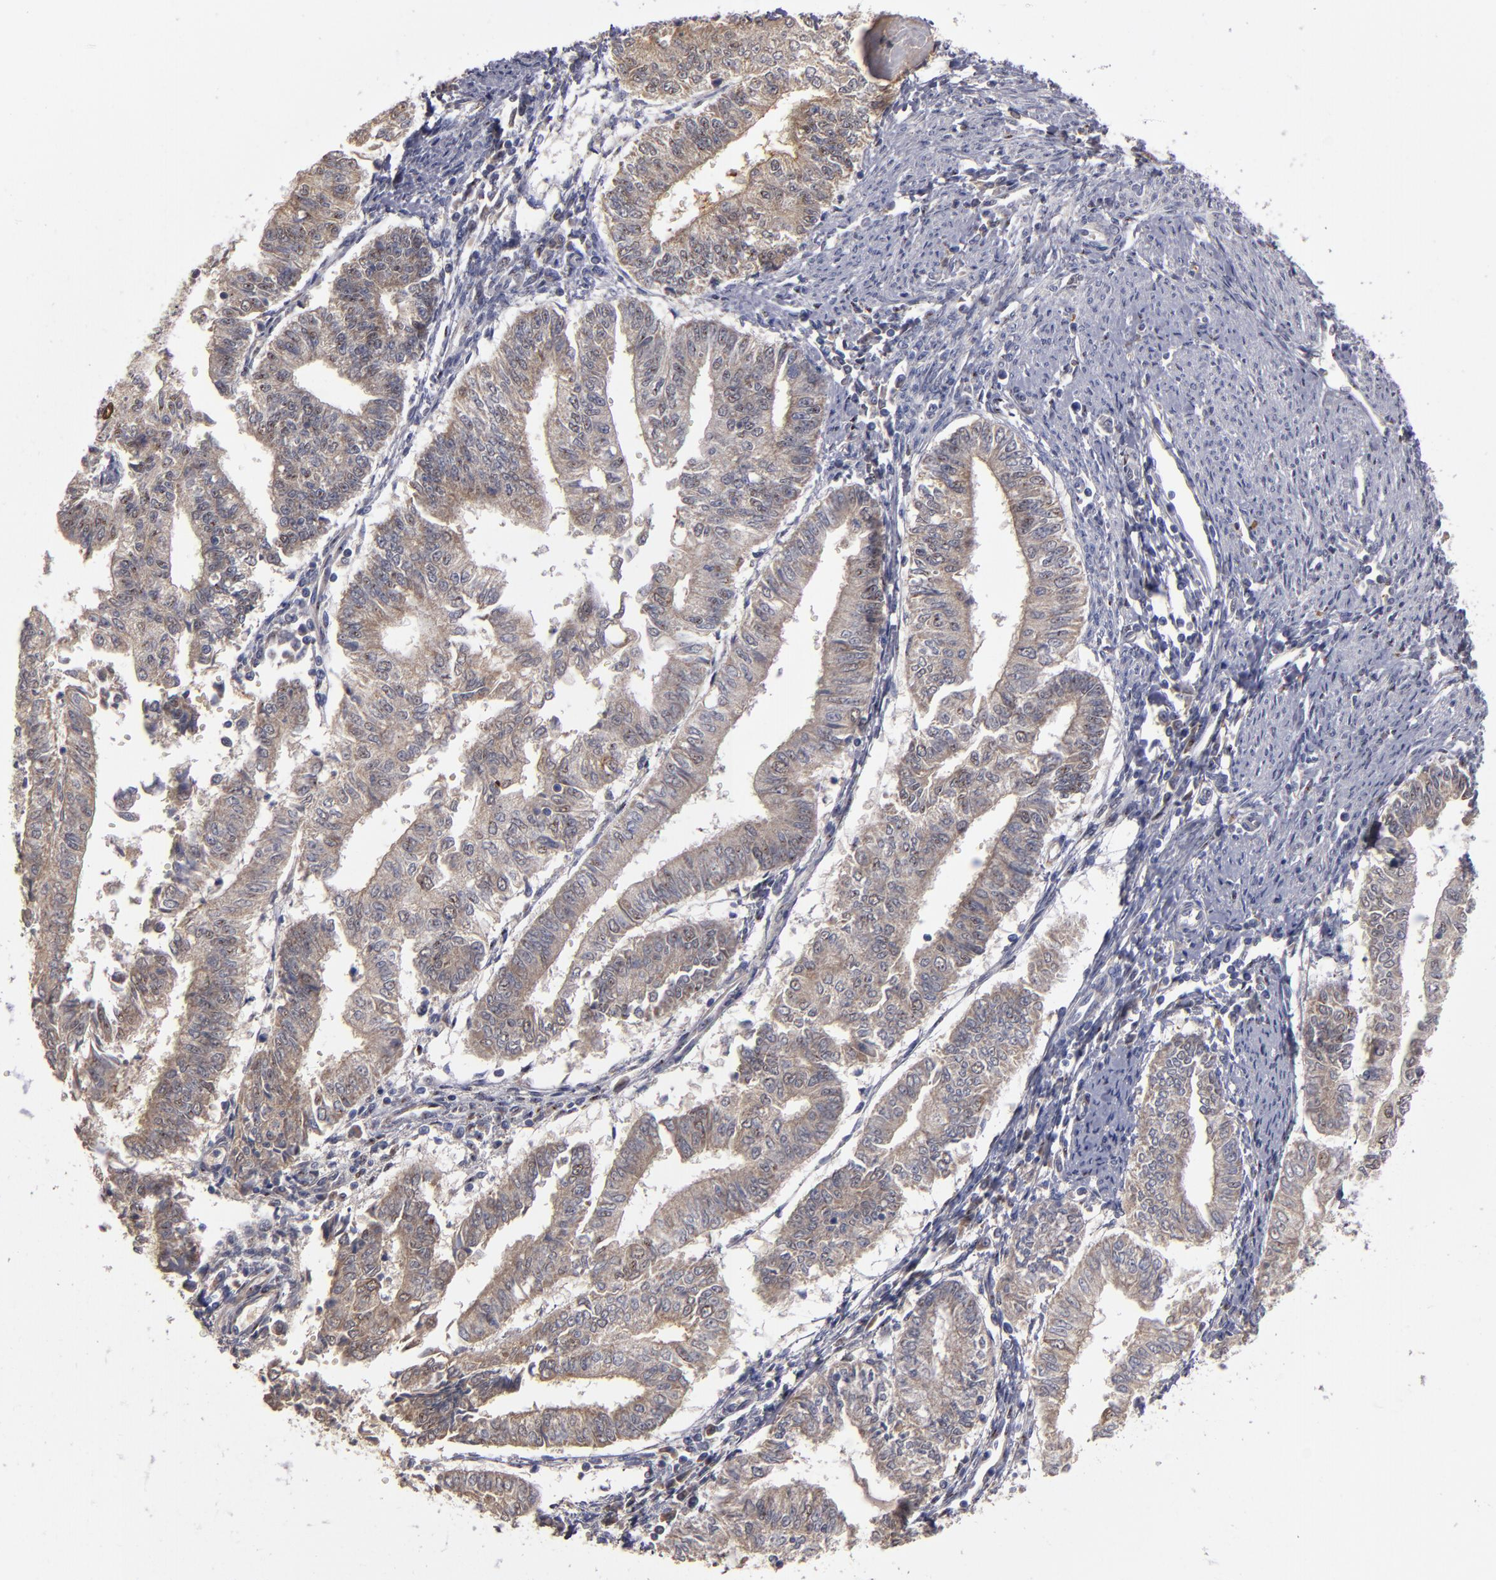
{"staining": {"intensity": "moderate", "quantity": ">75%", "location": "cytoplasmic/membranous"}, "tissue": "endometrial cancer", "cell_type": "Tumor cells", "image_type": "cancer", "snomed": [{"axis": "morphology", "description": "Adenocarcinoma, NOS"}, {"axis": "topography", "description": "Endometrium"}], "caption": "This photomicrograph reveals endometrial cancer (adenocarcinoma) stained with IHC to label a protein in brown. The cytoplasmic/membranous of tumor cells show moderate positivity for the protein. Nuclei are counter-stained blue.", "gene": "EXD2", "patient": {"sex": "female", "age": 66}}